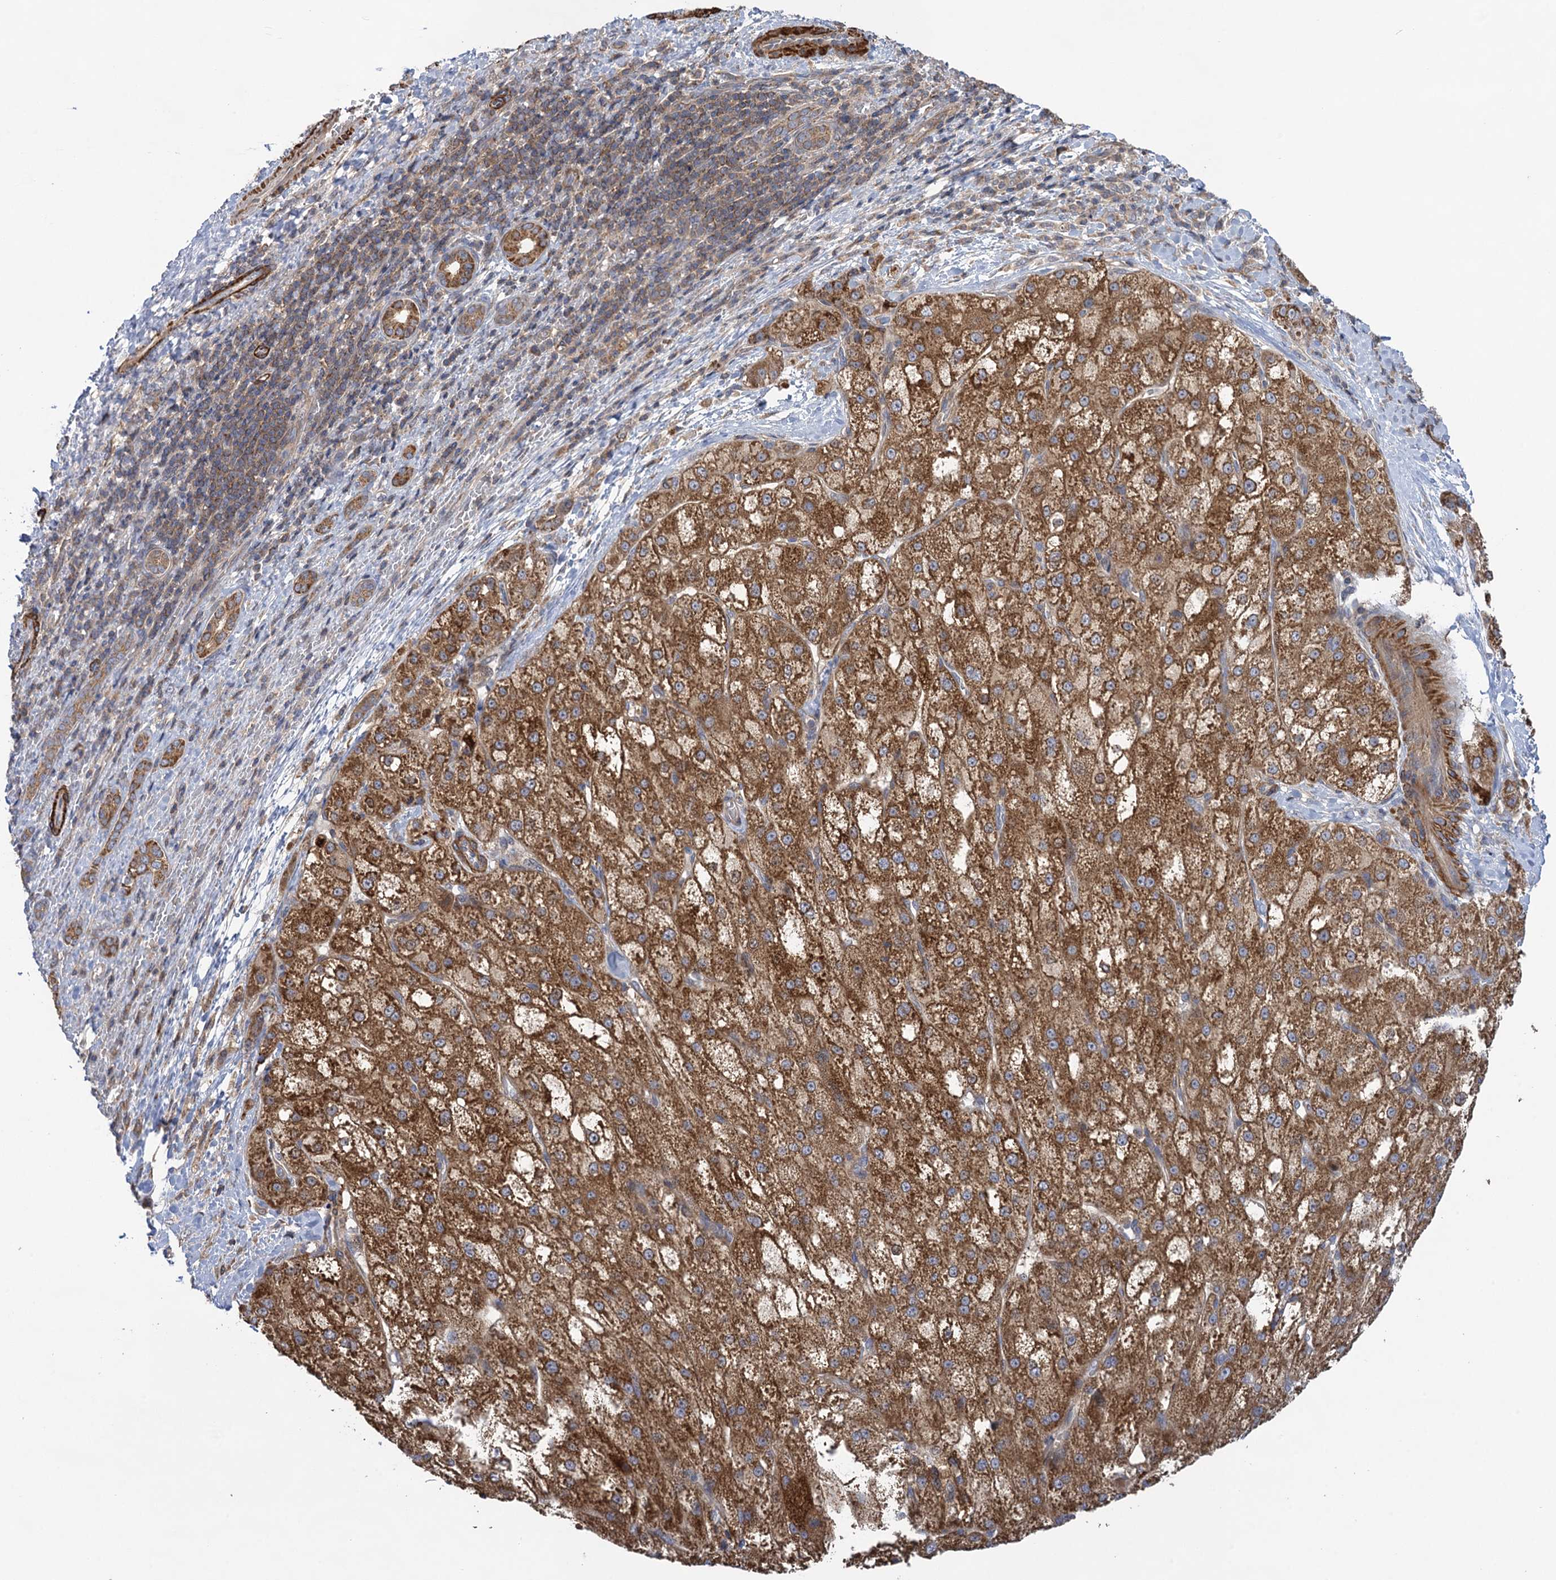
{"staining": {"intensity": "moderate", "quantity": ">75%", "location": "cytoplasmic/membranous"}, "tissue": "liver cancer", "cell_type": "Tumor cells", "image_type": "cancer", "snomed": [{"axis": "morphology", "description": "Normal tissue, NOS"}, {"axis": "morphology", "description": "Carcinoma, Hepatocellular, NOS"}, {"axis": "topography", "description": "Liver"}], "caption": "Immunohistochemical staining of liver cancer exhibits moderate cytoplasmic/membranous protein positivity in approximately >75% of tumor cells.", "gene": "WDR88", "patient": {"sex": "male", "age": 57}}